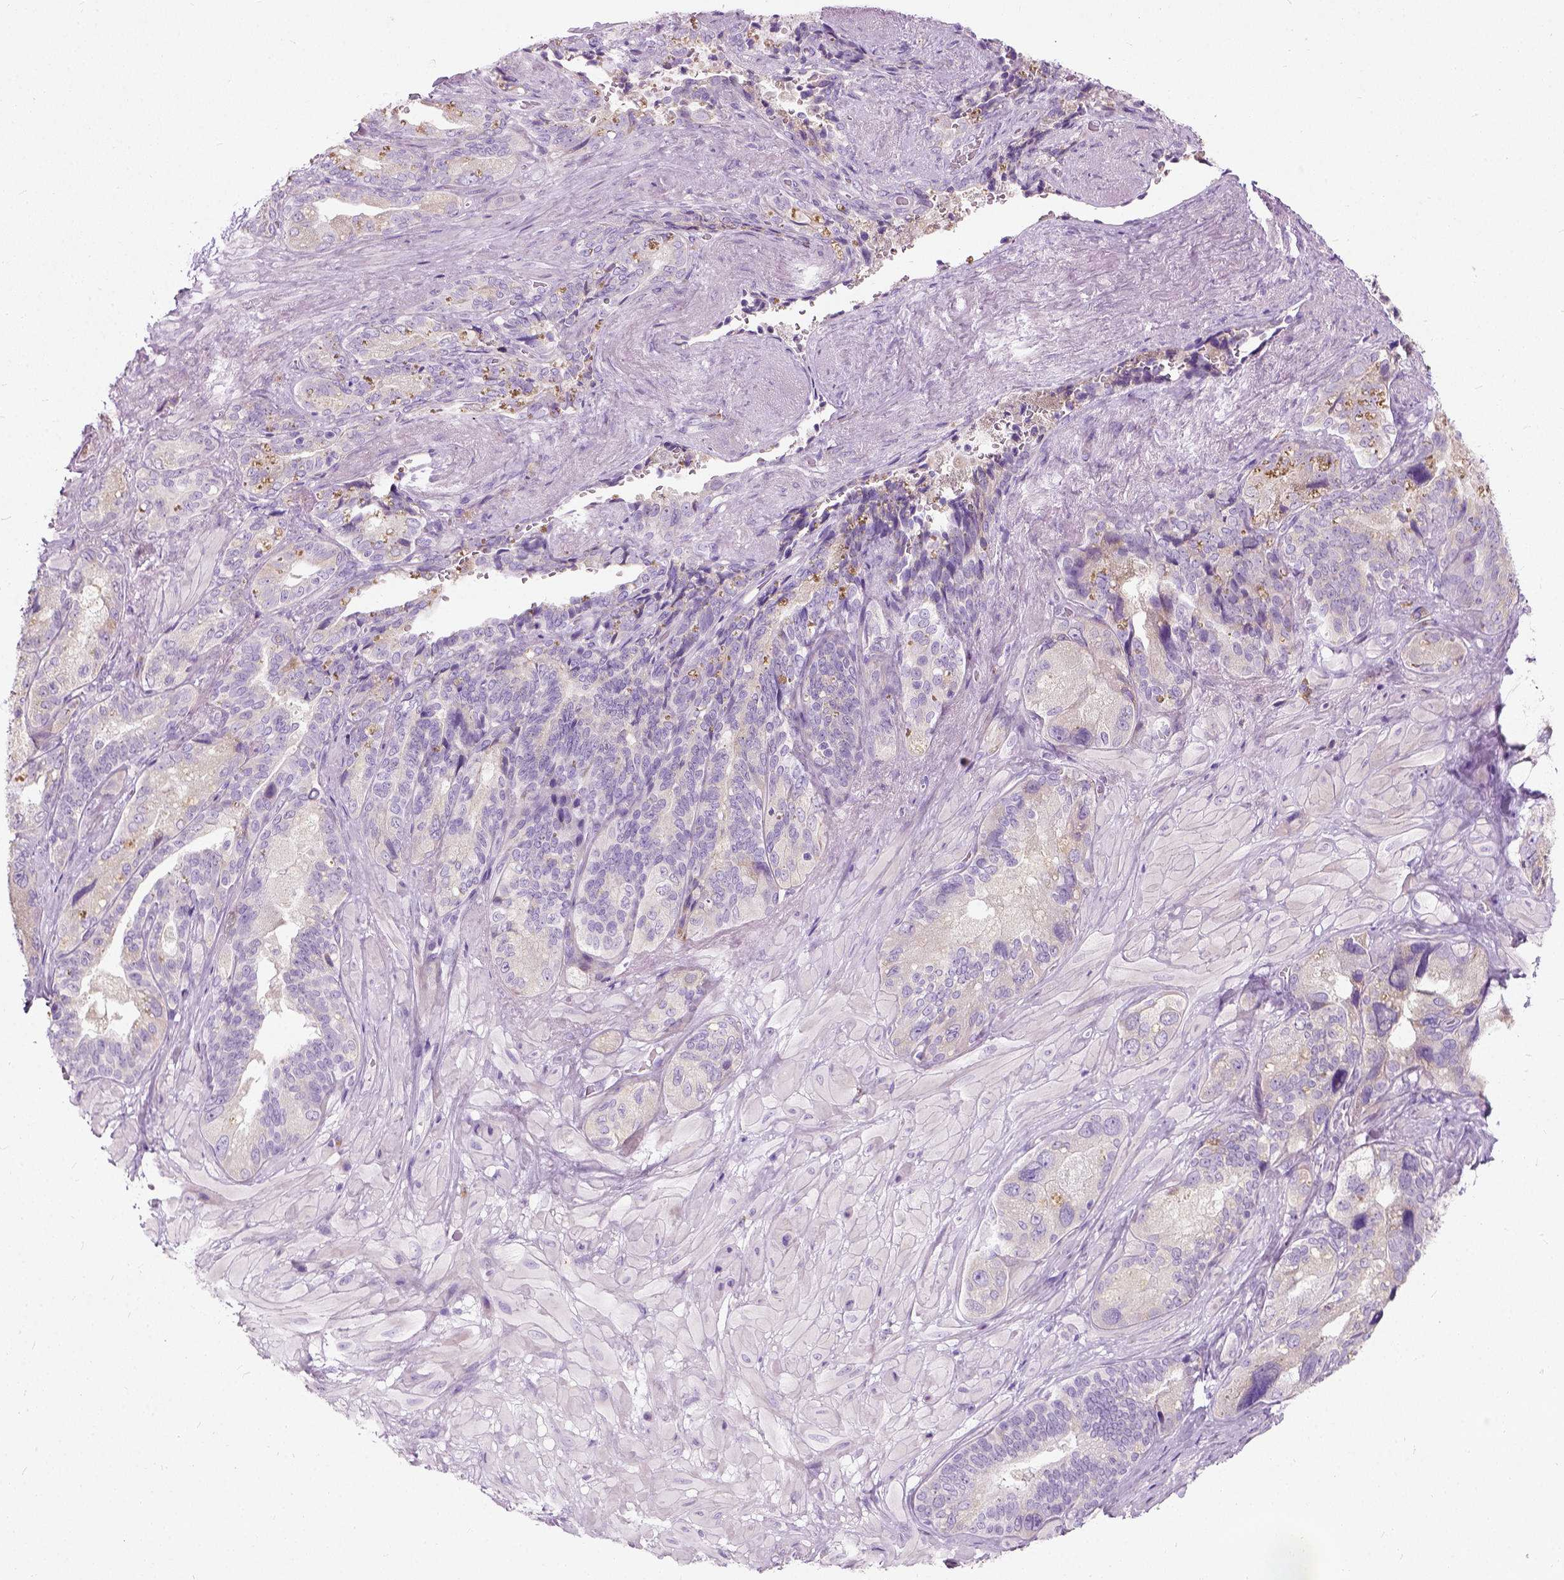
{"staining": {"intensity": "negative", "quantity": "none", "location": "none"}, "tissue": "seminal vesicle", "cell_type": "Glandular cells", "image_type": "normal", "snomed": [{"axis": "morphology", "description": "Normal tissue, NOS"}, {"axis": "topography", "description": "Seminal veicle"}], "caption": "This is an IHC image of benign seminal vesicle. There is no staining in glandular cells.", "gene": "TRIM72", "patient": {"sex": "male", "age": 69}}